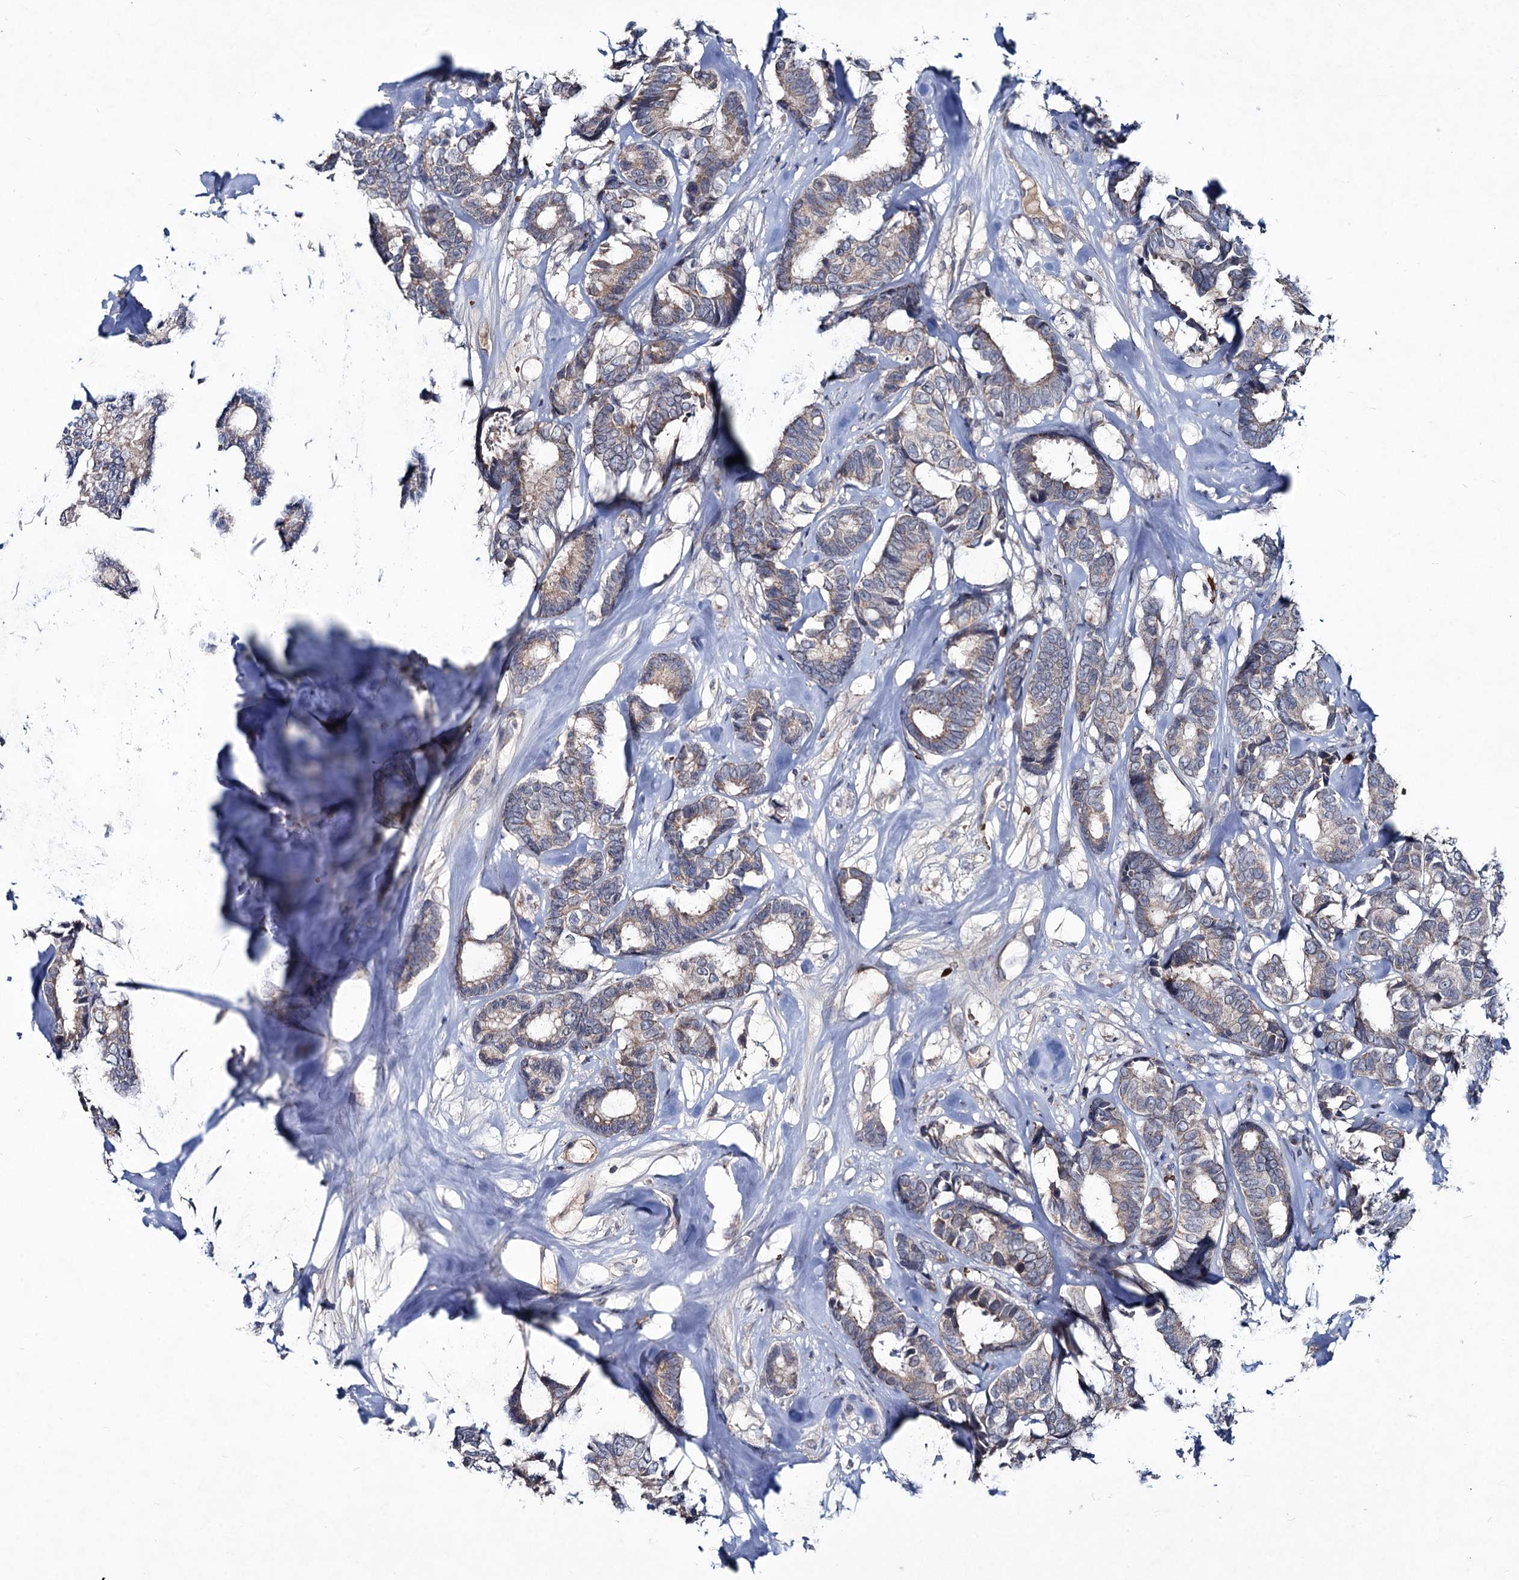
{"staining": {"intensity": "weak", "quantity": ">75%", "location": "cytoplasmic/membranous"}, "tissue": "breast cancer", "cell_type": "Tumor cells", "image_type": "cancer", "snomed": [{"axis": "morphology", "description": "Duct carcinoma"}, {"axis": "topography", "description": "Breast"}], "caption": "The immunohistochemical stain highlights weak cytoplasmic/membranous positivity in tumor cells of intraductal carcinoma (breast) tissue.", "gene": "RNF6", "patient": {"sex": "female", "age": 87}}